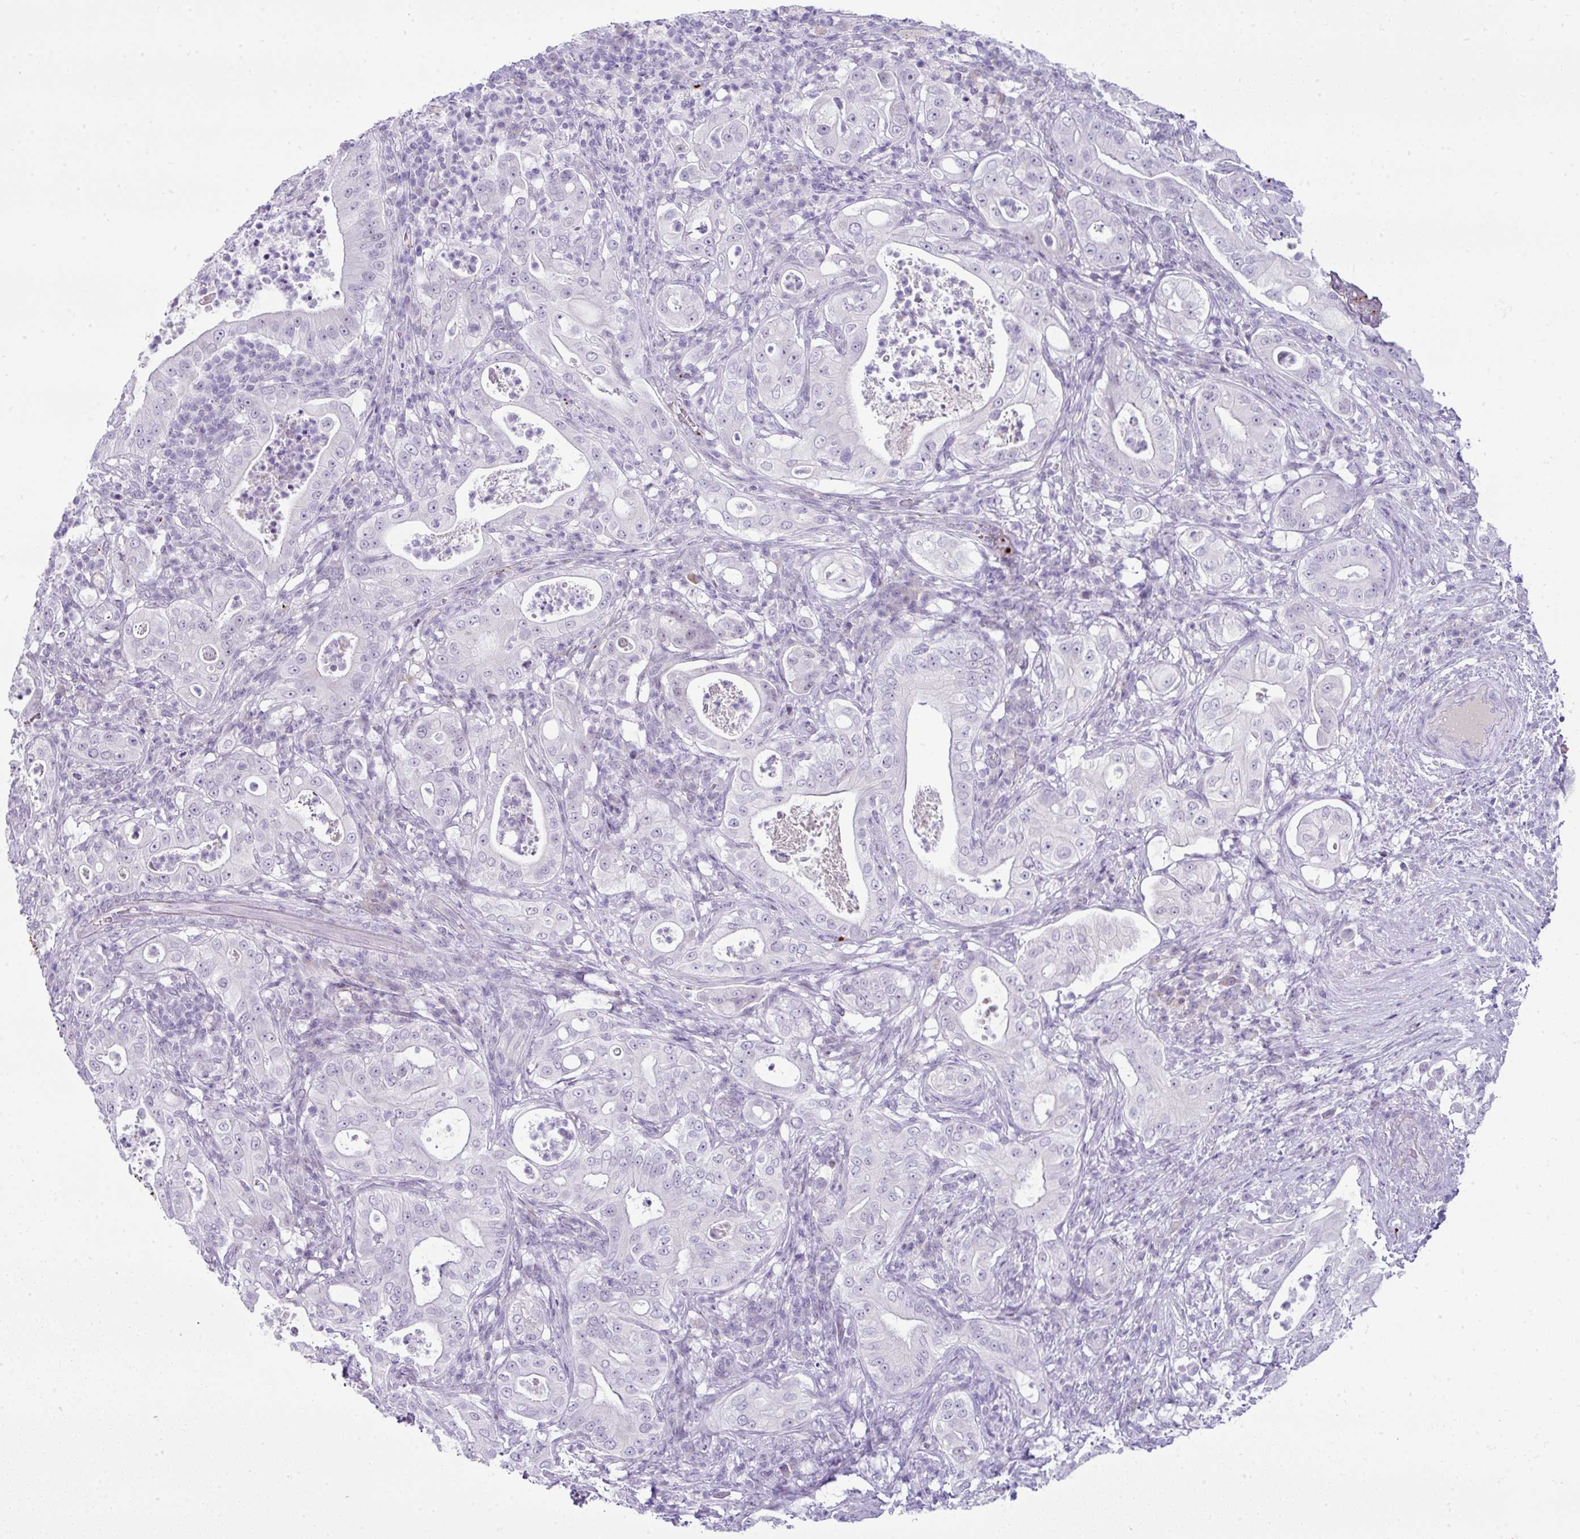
{"staining": {"intensity": "negative", "quantity": "none", "location": "none"}, "tissue": "pancreatic cancer", "cell_type": "Tumor cells", "image_type": "cancer", "snomed": [{"axis": "morphology", "description": "Adenocarcinoma, NOS"}, {"axis": "topography", "description": "Pancreas"}], "caption": "Pancreatic cancer (adenocarcinoma) was stained to show a protein in brown. There is no significant expression in tumor cells. (DAB immunohistochemistry, high magnification).", "gene": "CMTM5", "patient": {"sex": "male", "age": 71}}